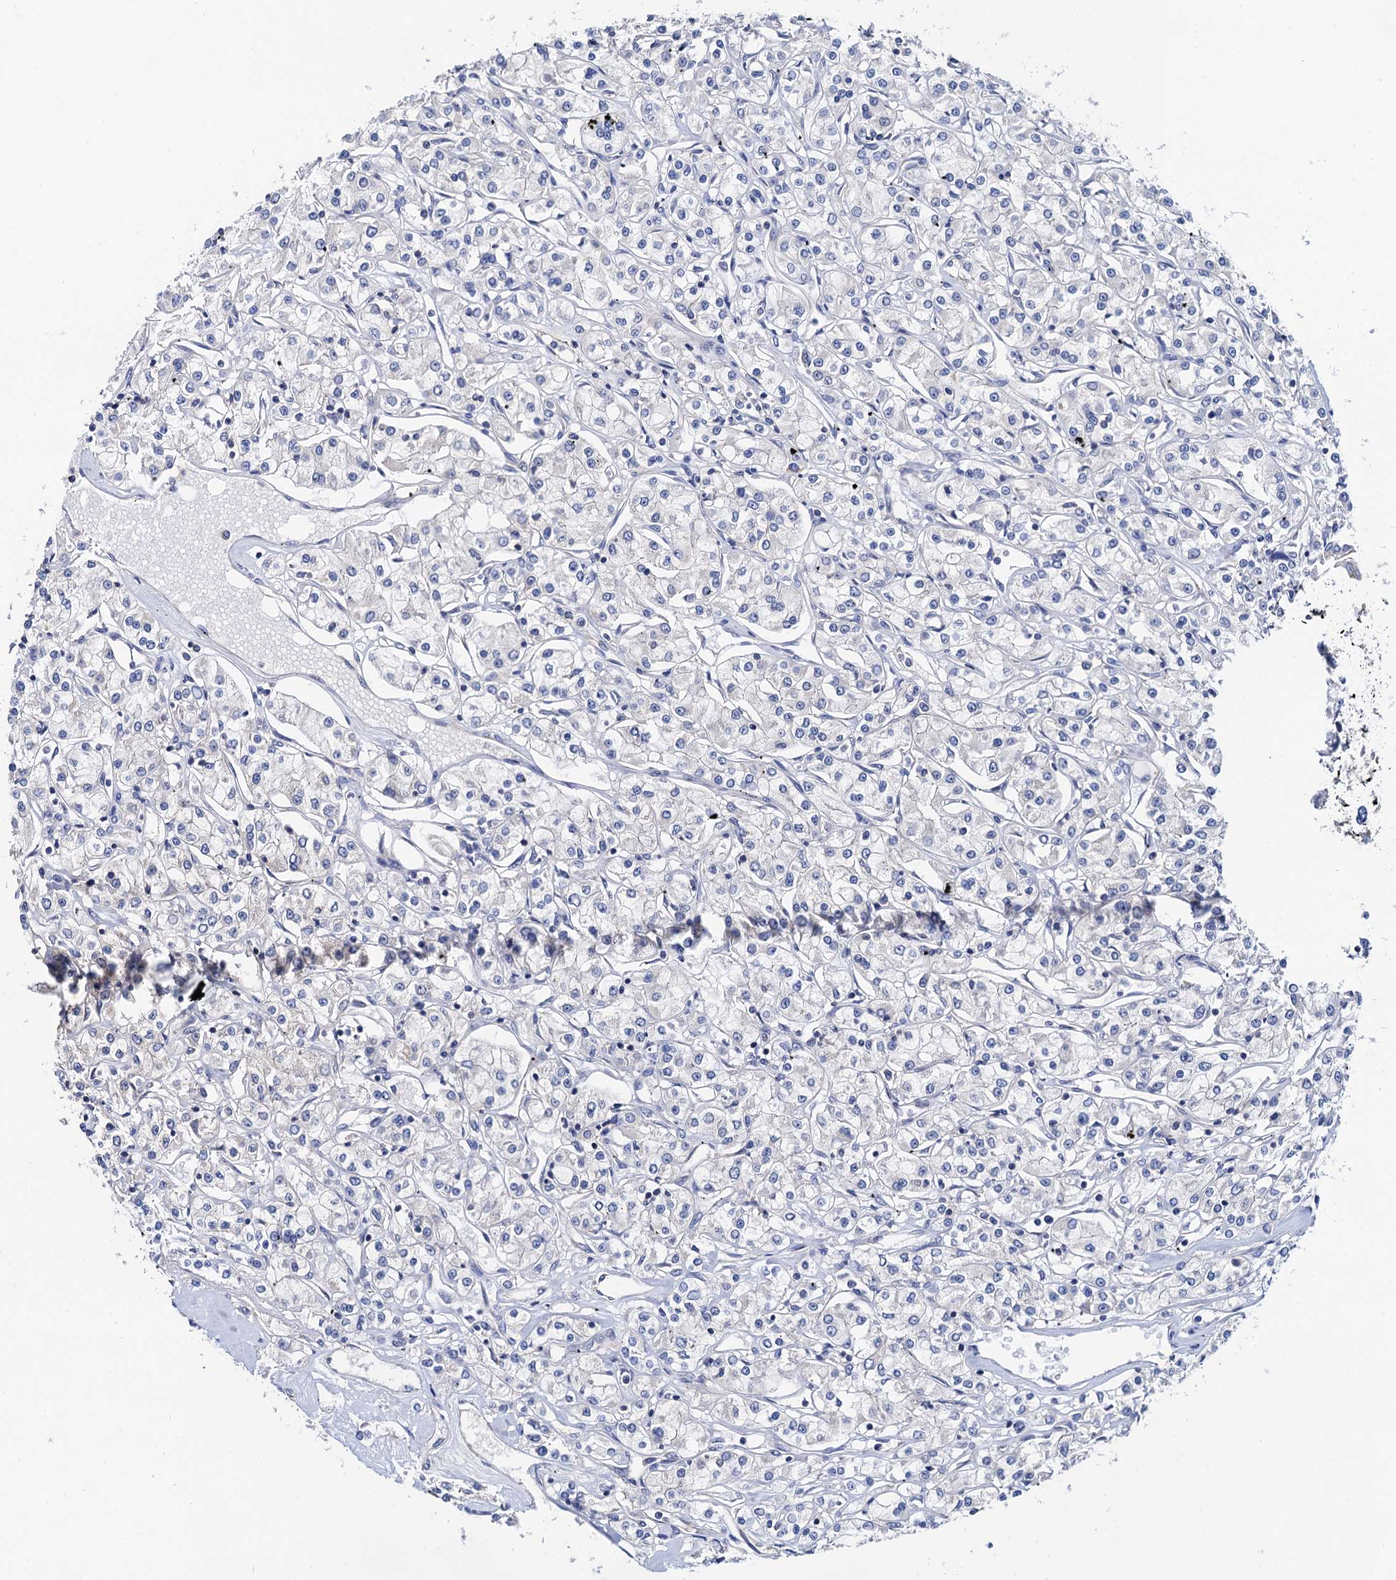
{"staining": {"intensity": "negative", "quantity": "none", "location": "none"}, "tissue": "renal cancer", "cell_type": "Tumor cells", "image_type": "cancer", "snomed": [{"axis": "morphology", "description": "Adenocarcinoma, NOS"}, {"axis": "topography", "description": "Kidney"}], "caption": "Tumor cells show no significant positivity in renal cancer.", "gene": "MRPL48", "patient": {"sex": "female", "age": 59}}